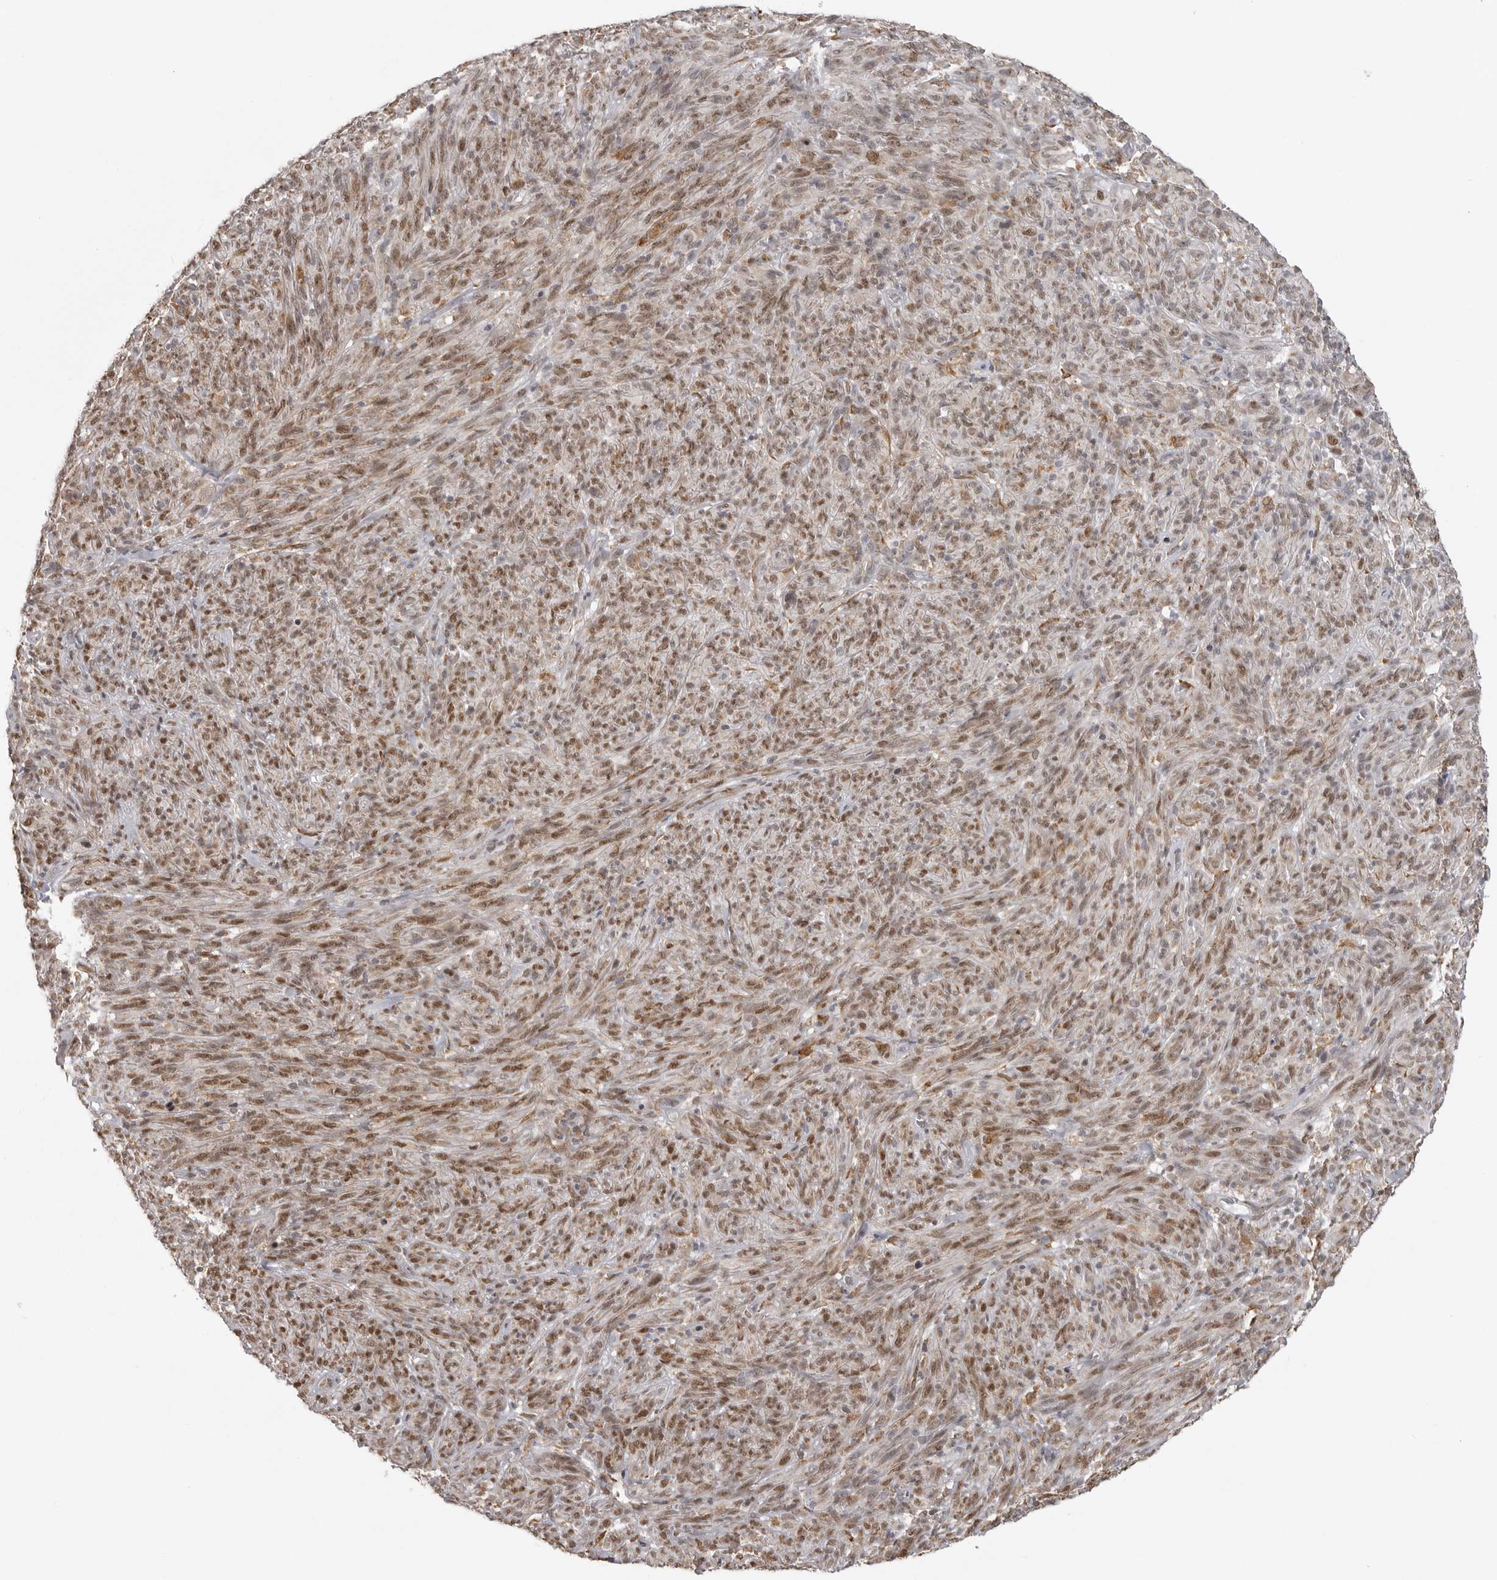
{"staining": {"intensity": "moderate", "quantity": ">75%", "location": "nuclear"}, "tissue": "melanoma", "cell_type": "Tumor cells", "image_type": "cancer", "snomed": [{"axis": "morphology", "description": "Malignant melanoma, NOS"}, {"axis": "topography", "description": "Skin of head"}], "caption": "Melanoma tissue shows moderate nuclear positivity in about >75% of tumor cells, visualized by immunohistochemistry.", "gene": "ISG20L2", "patient": {"sex": "male", "age": 96}}